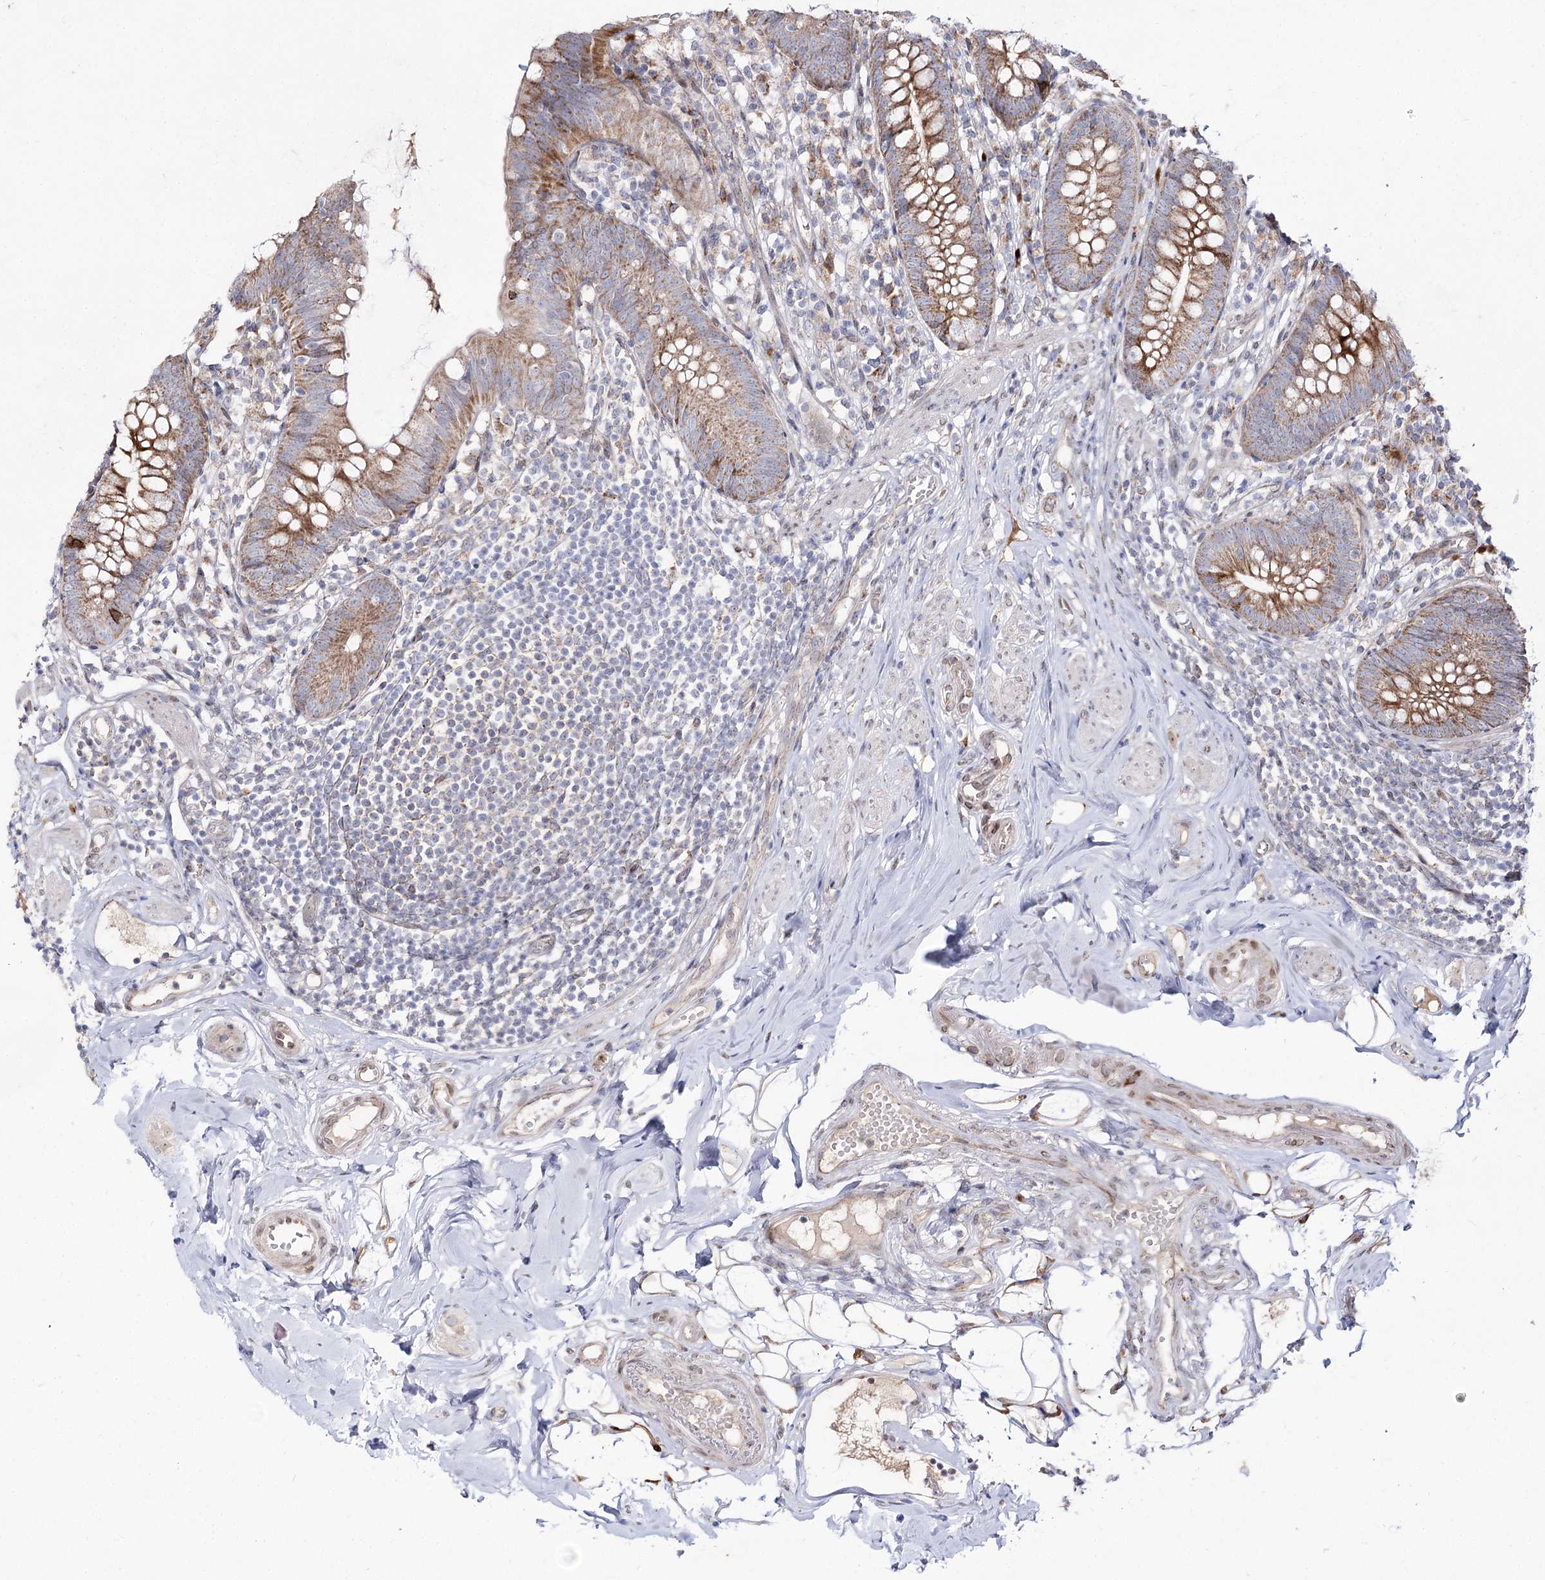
{"staining": {"intensity": "strong", "quantity": ">75%", "location": "cytoplasmic/membranous"}, "tissue": "appendix", "cell_type": "Glandular cells", "image_type": "normal", "snomed": [{"axis": "morphology", "description": "Normal tissue, NOS"}, {"axis": "topography", "description": "Appendix"}], "caption": "An immunohistochemistry (IHC) micrograph of normal tissue is shown. Protein staining in brown highlights strong cytoplasmic/membranous positivity in appendix within glandular cells.", "gene": "C11orf80", "patient": {"sex": "female", "age": 62}}